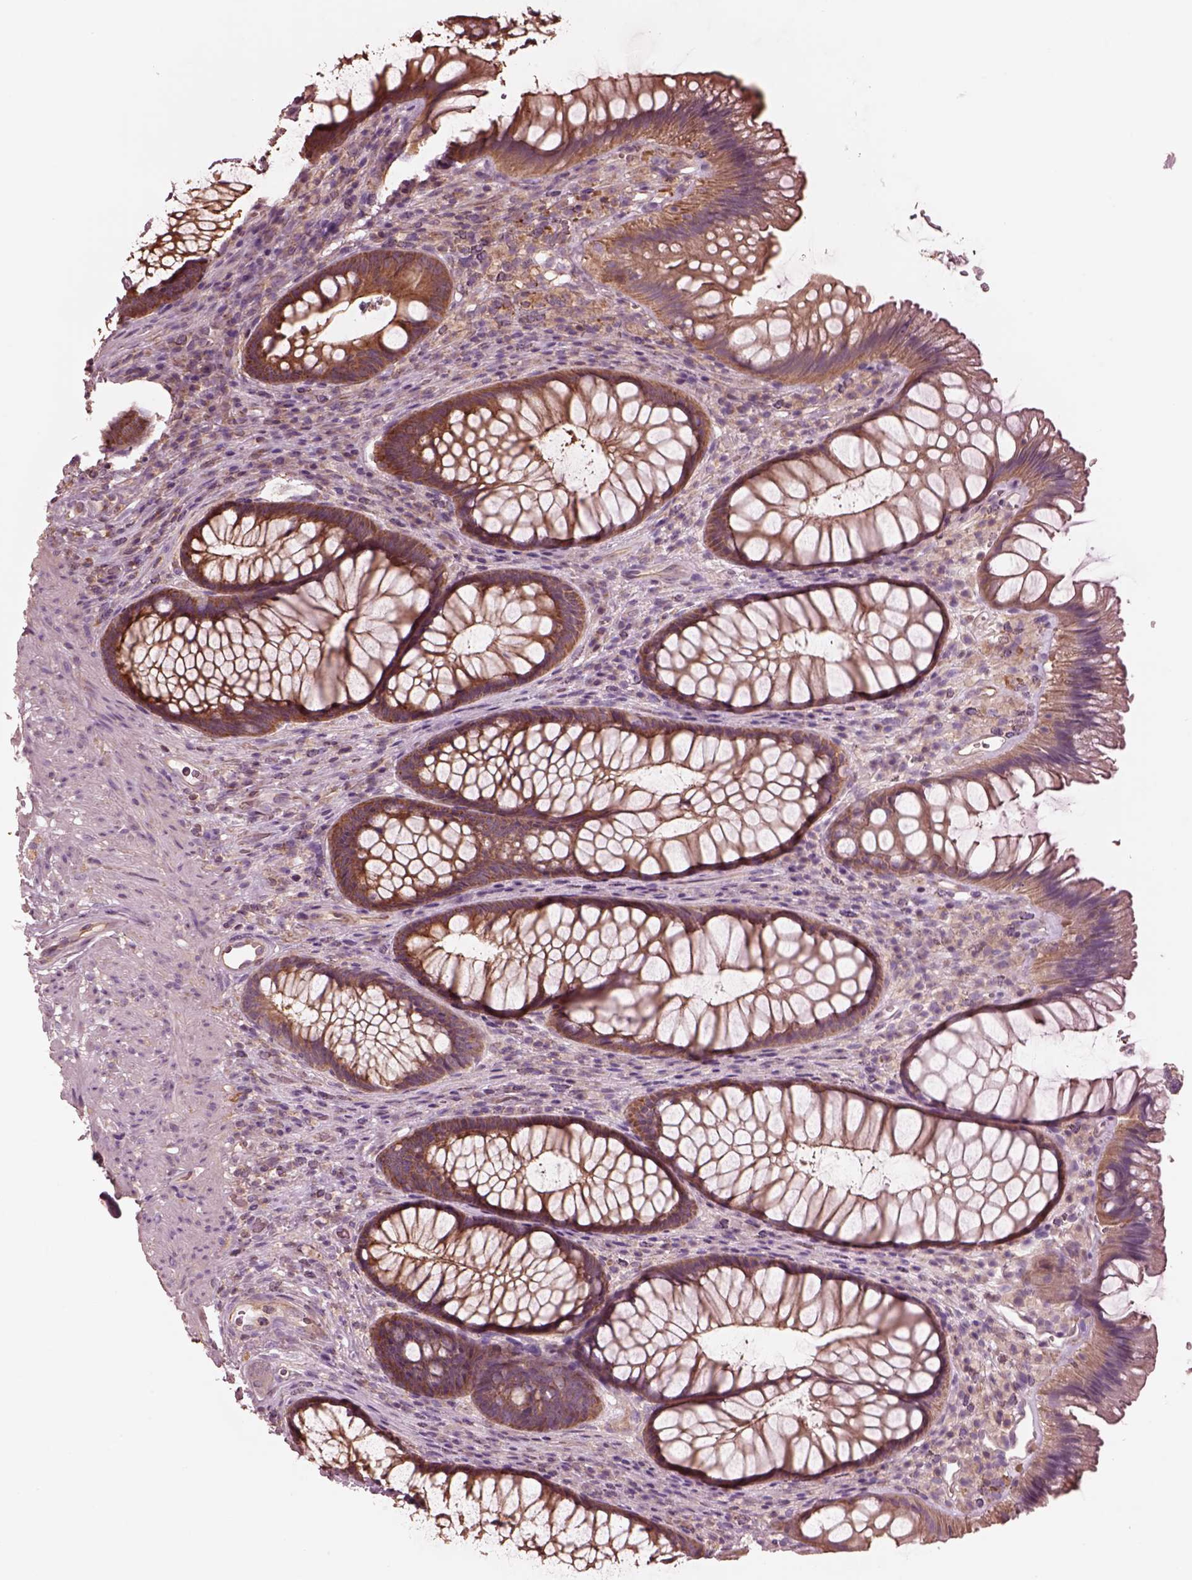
{"staining": {"intensity": "strong", "quantity": ">75%", "location": "cytoplasmic/membranous"}, "tissue": "rectum", "cell_type": "Glandular cells", "image_type": "normal", "snomed": [{"axis": "morphology", "description": "Normal tissue, NOS"}, {"axis": "topography", "description": "Smooth muscle"}, {"axis": "topography", "description": "Rectum"}], "caption": "Approximately >75% of glandular cells in normal rectum exhibit strong cytoplasmic/membranous protein positivity as visualized by brown immunohistochemical staining.", "gene": "STK33", "patient": {"sex": "male", "age": 53}}